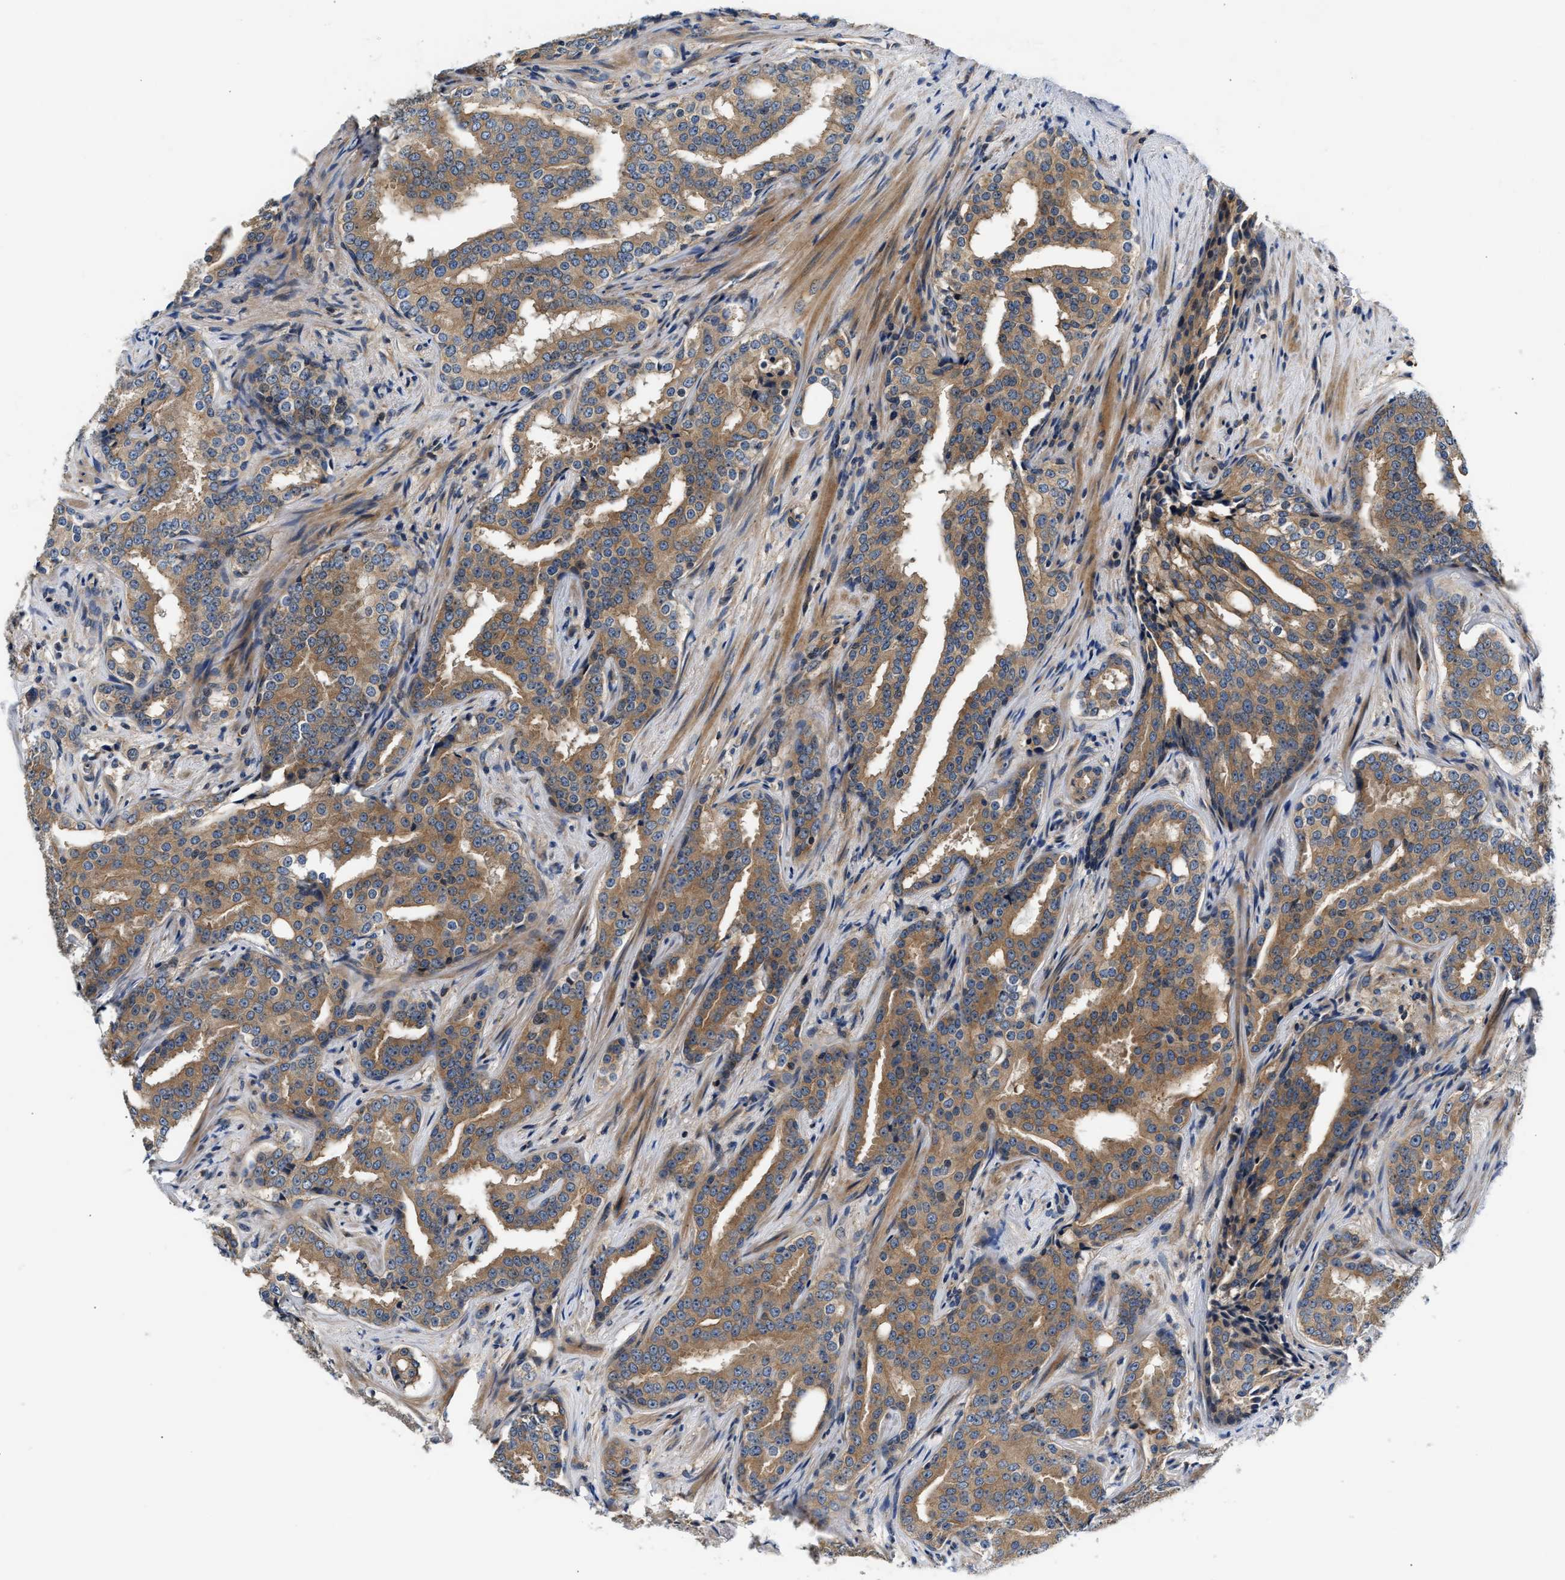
{"staining": {"intensity": "moderate", "quantity": "25%-75%", "location": "cytoplasmic/membranous"}, "tissue": "prostate cancer", "cell_type": "Tumor cells", "image_type": "cancer", "snomed": [{"axis": "morphology", "description": "Adenocarcinoma, High grade"}, {"axis": "topography", "description": "Prostate"}], "caption": "Tumor cells reveal medium levels of moderate cytoplasmic/membranous positivity in about 25%-75% of cells in high-grade adenocarcinoma (prostate).", "gene": "TEX2", "patient": {"sex": "male", "age": 71}}